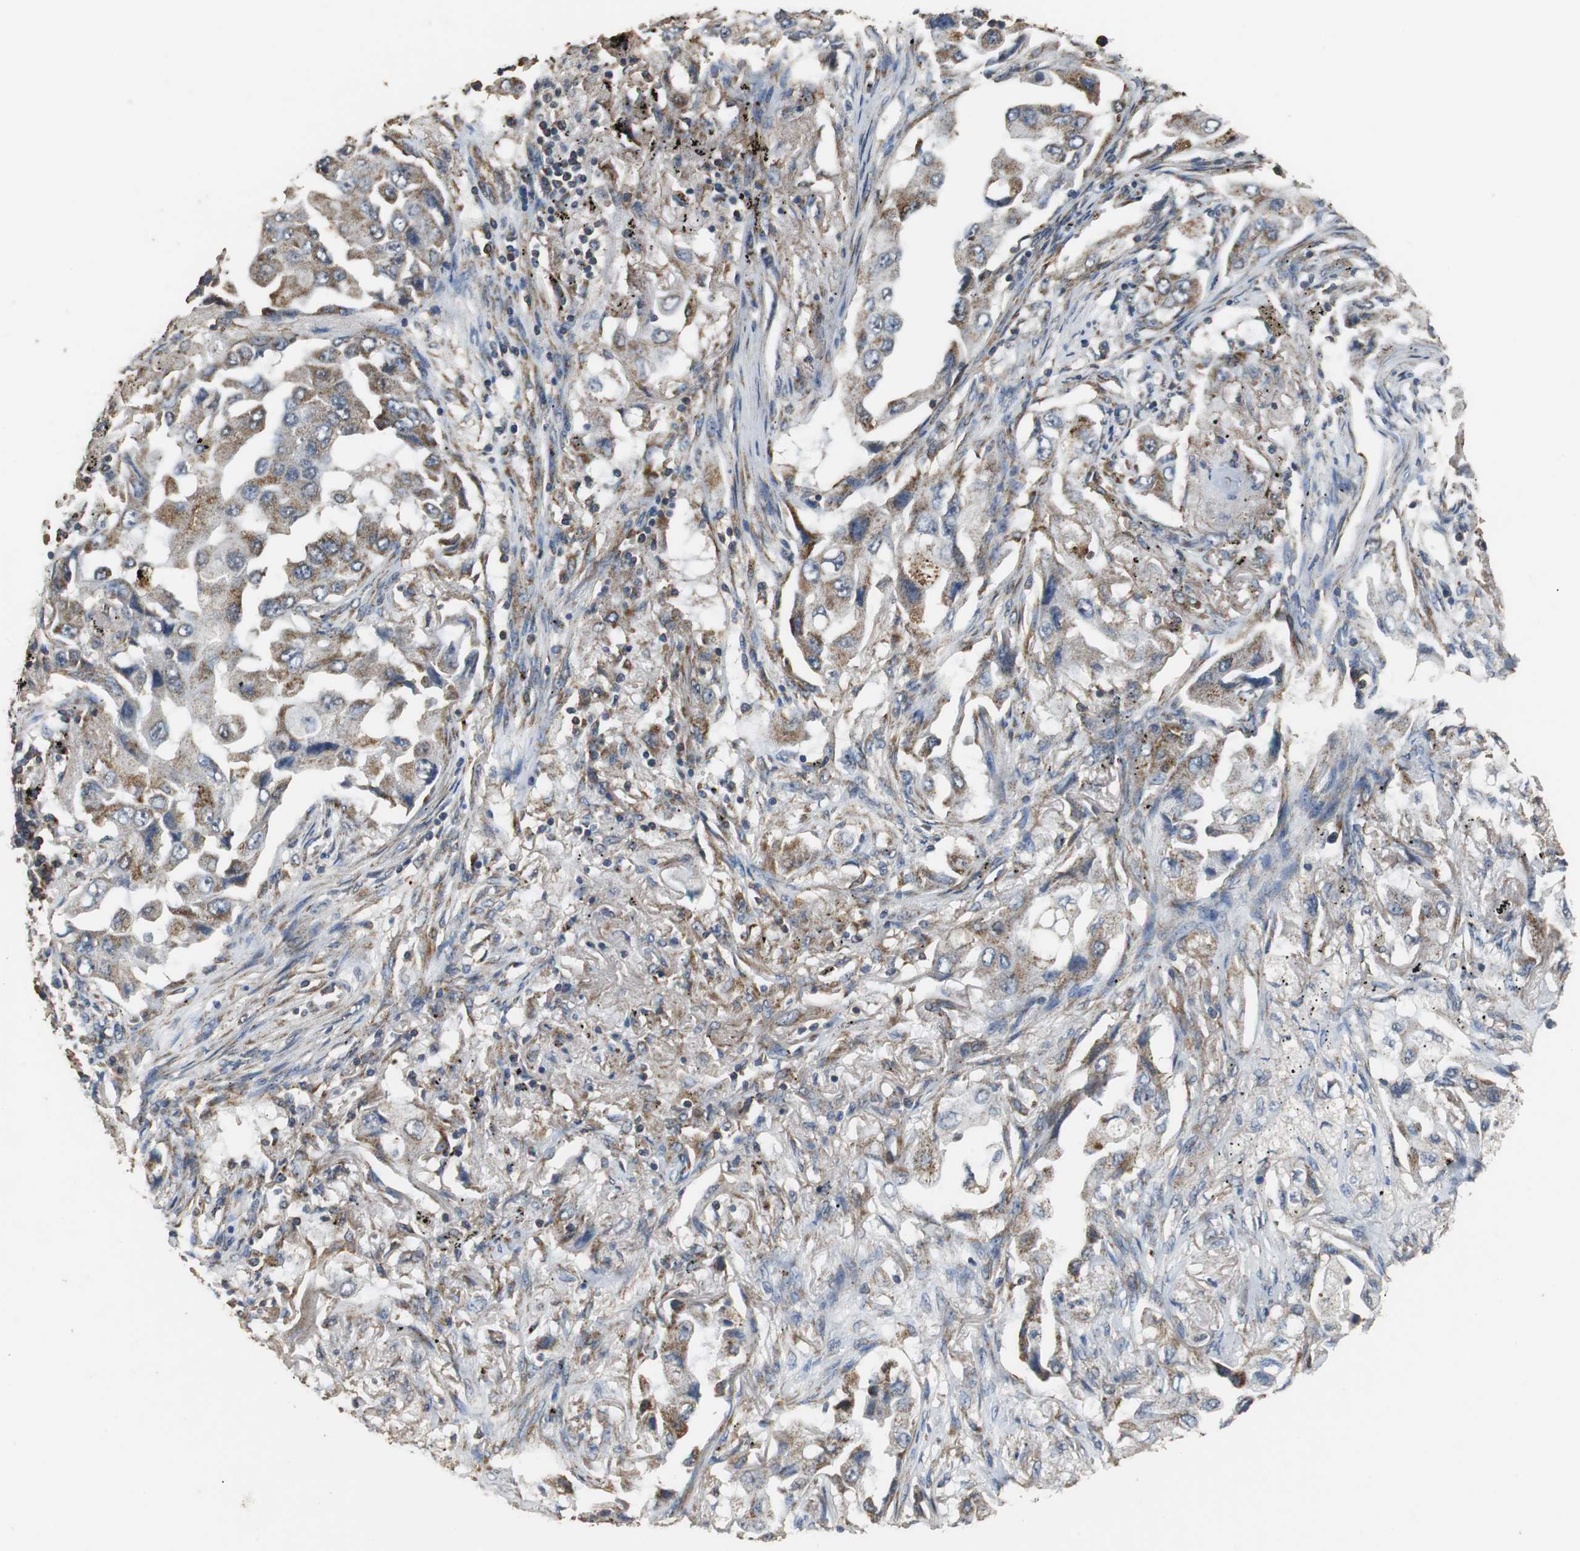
{"staining": {"intensity": "moderate", "quantity": "25%-75%", "location": "cytoplasmic/membranous"}, "tissue": "lung cancer", "cell_type": "Tumor cells", "image_type": "cancer", "snomed": [{"axis": "morphology", "description": "Adenocarcinoma, NOS"}, {"axis": "topography", "description": "Lung"}], "caption": "About 25%-75% of tumor cells in adenocarcinoma (lung) exhibit moderate cytoplasmic/membranous protein positivity as visualized by brown immunohistochemical staining.", "gene": "NNT", "patient": {"sex": "female", "age": 65}}